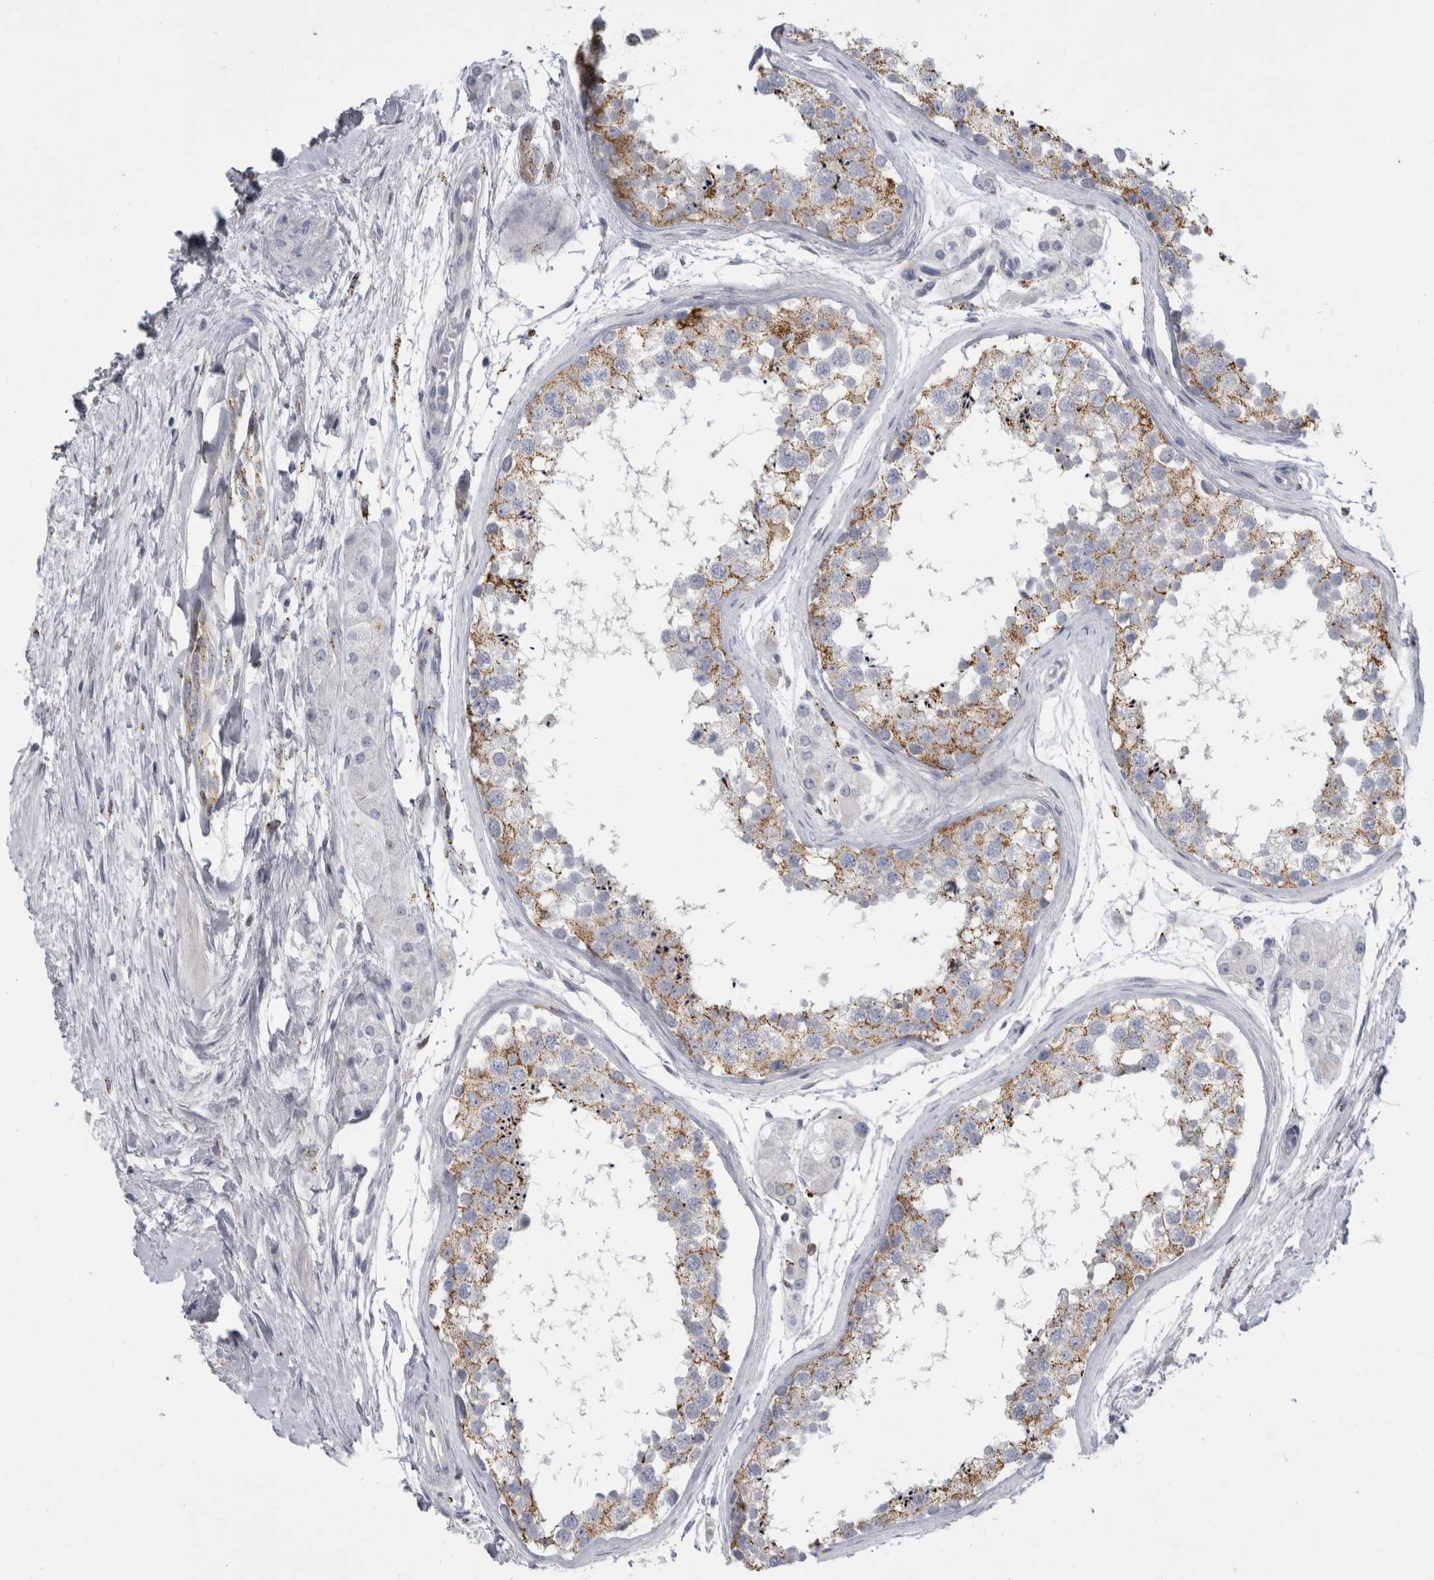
{"staining": {"intensity": "moderate", "quantity": "<25%", "location": "cytoplasmic/membranous"}, "tissue": "testis", "cell_type": "Cells in seminiferous ducts", "image_type": "normal", "snomed": [{"axis": "morphology", "description": "Normal tissue, NOS"}, {"axis": "topography", "description": "Testis"}], "caption": "Immunohistochemistry (DAB) staining of unremarkable human testis exhibits moderate cytoplasmic/membranous protein positivity in about <25% of cells in seminiferous ducts. (IHC, brightfield microscopy, high magnification).", "gene": "GATM", "patient": {"sex": "male", "age": 56}}